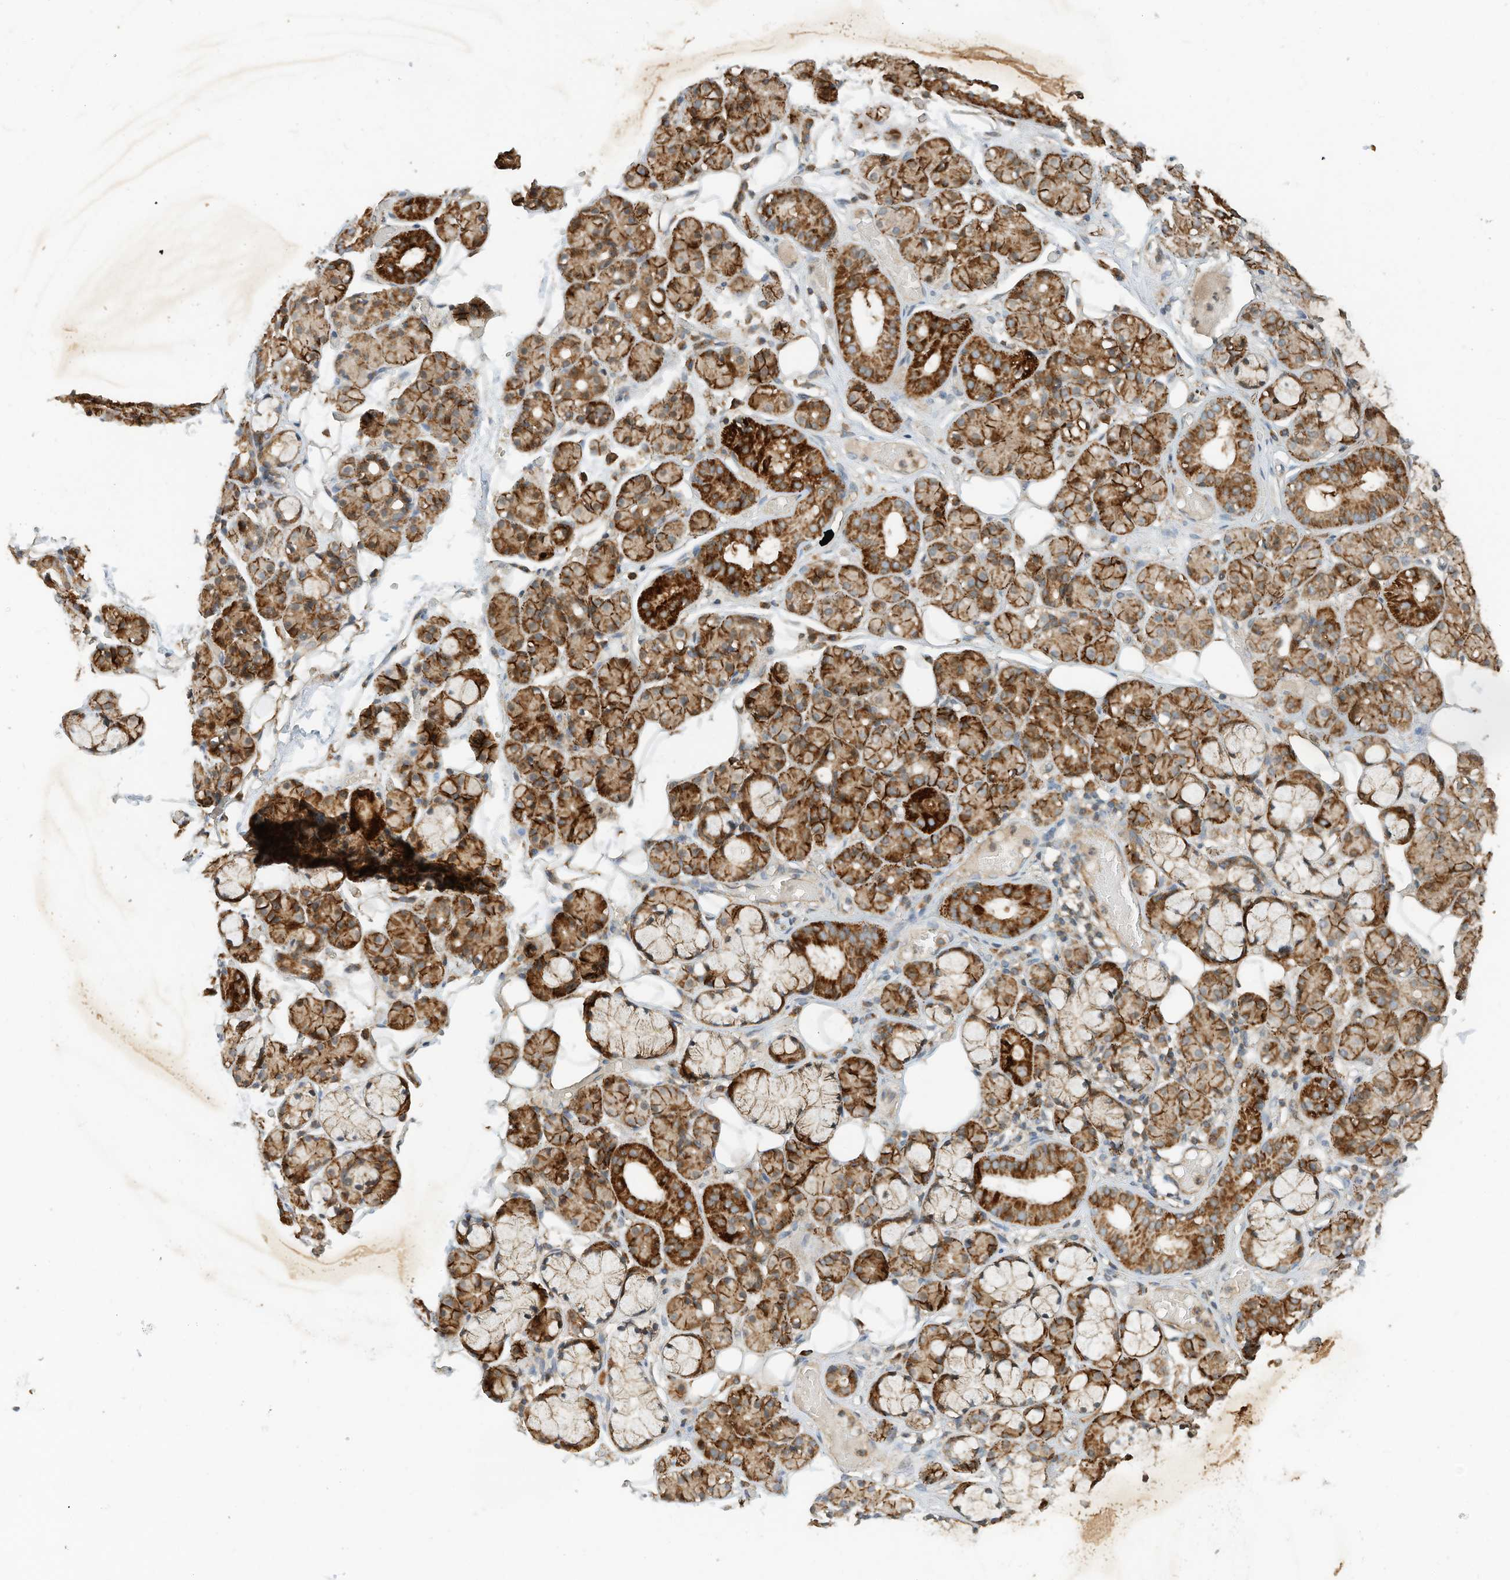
{"staining": {"intensity": "strong", "quantity": ">75%", "location": "cytoplasmic/membranous"}, "tissue": "salivary gland", "cell_type": "Glandular cells", "image_type": "normal", "snomed": [{"axis": "morphology", "description": "Normal tissue, NOS"}, {"axis": "topography", "description": "Salivary gland"}], "caption": "The histopathology image reveals immunohistochemical staining of normal salivary gland. There is strong cytoplasmic/membranous positivity is seen in about >75% of glandular cells.", "gene": "CPAMD8", "patient": {"sex": "male", "age": 63}}